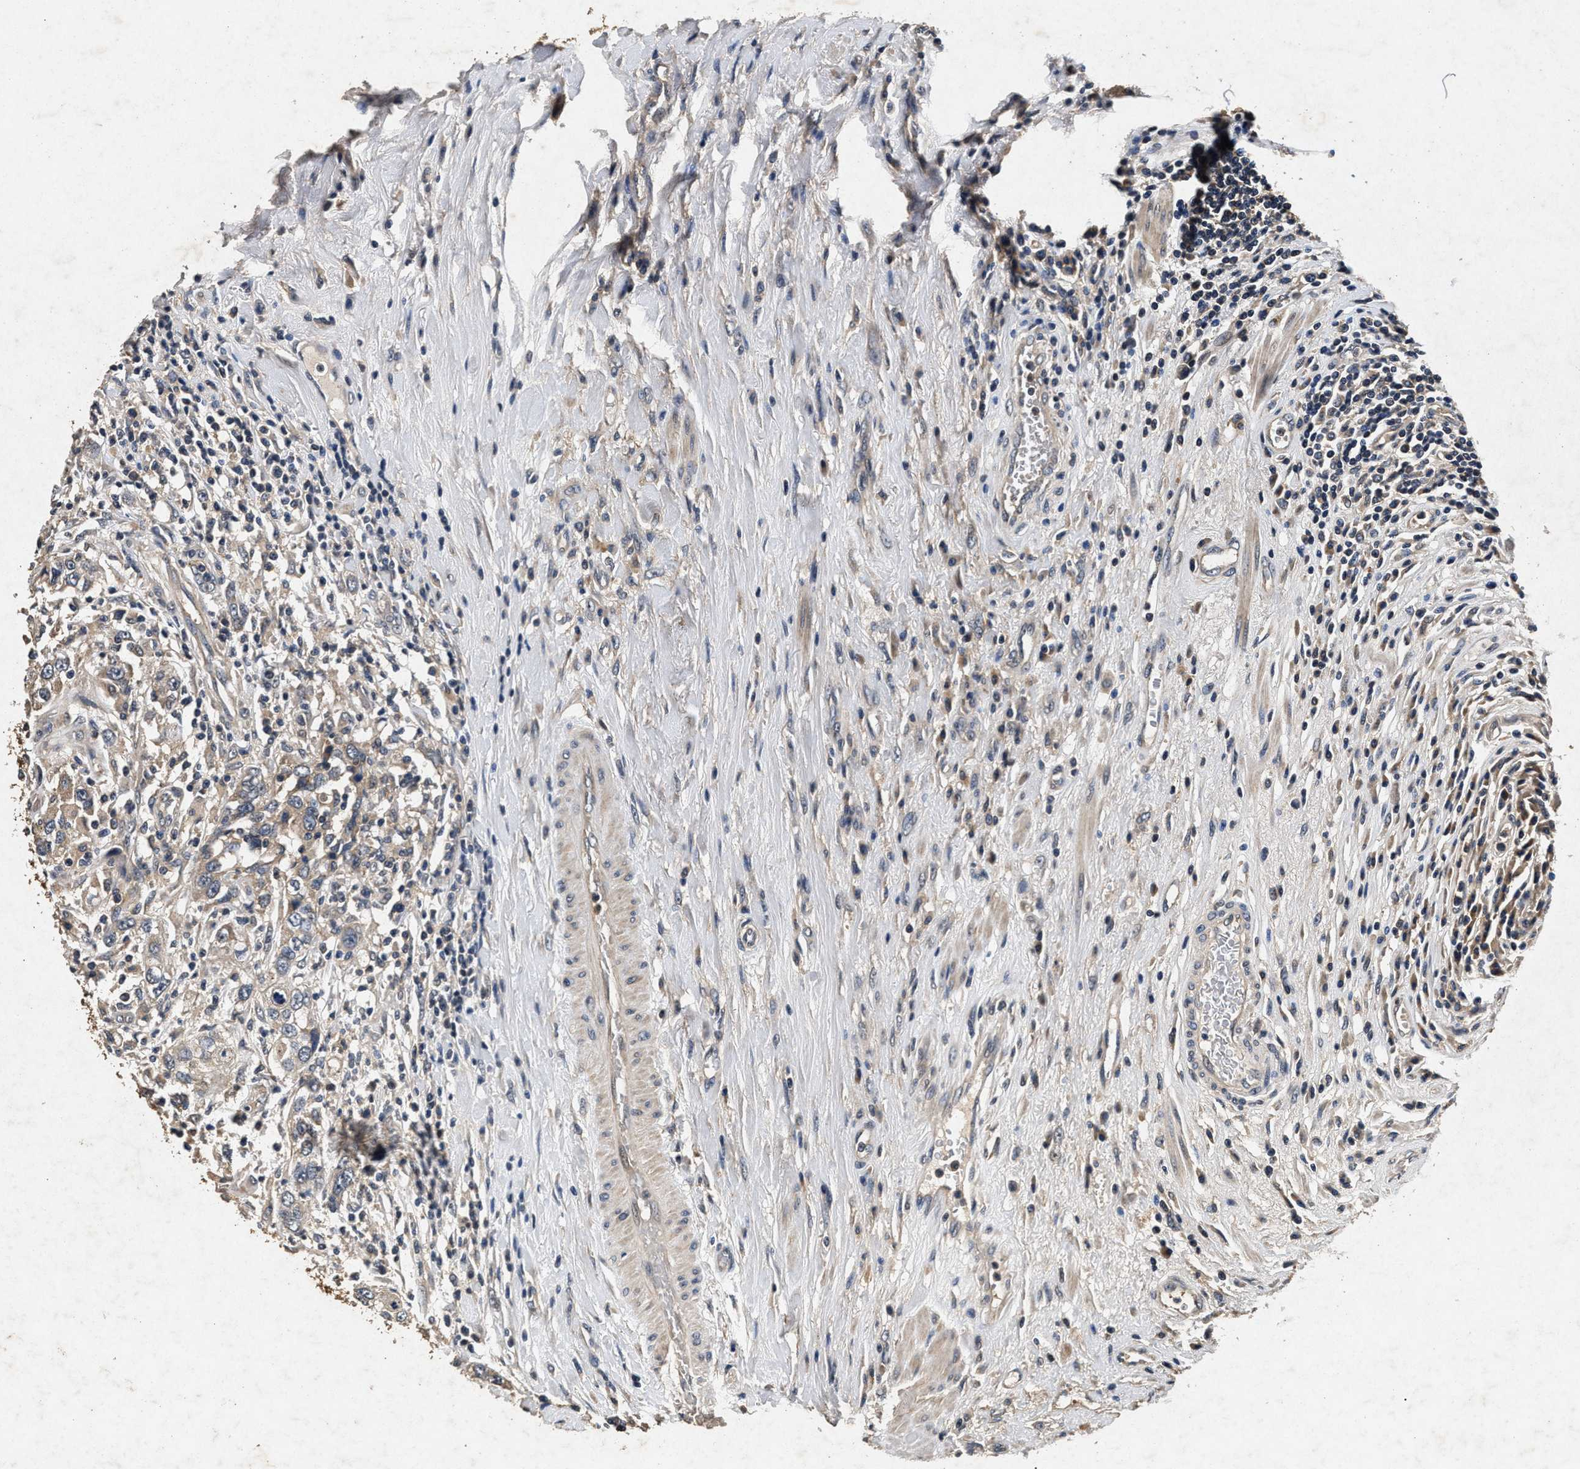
{"staining": {"intensity": "weak", "quantity": "<25%", "location": "cytoplasmic/membranous"}, "tissue": "urothelial cancer", "cell_type": "Tumor cells", "image_type": "cancer", "snomed": [{"axis": "morphology", "description": "Urothelial carcinoma, High grade"}, {"axis": "topography", "description": "Urinary bladder"}], "caption": "This is an immunohistochemistry (IHC) micrograph of high-grade urothelial carcinoma. There is no staining in tumor cells.", "gene": "PPP1CC", "patient": {"sex": "female", "age": 80}}